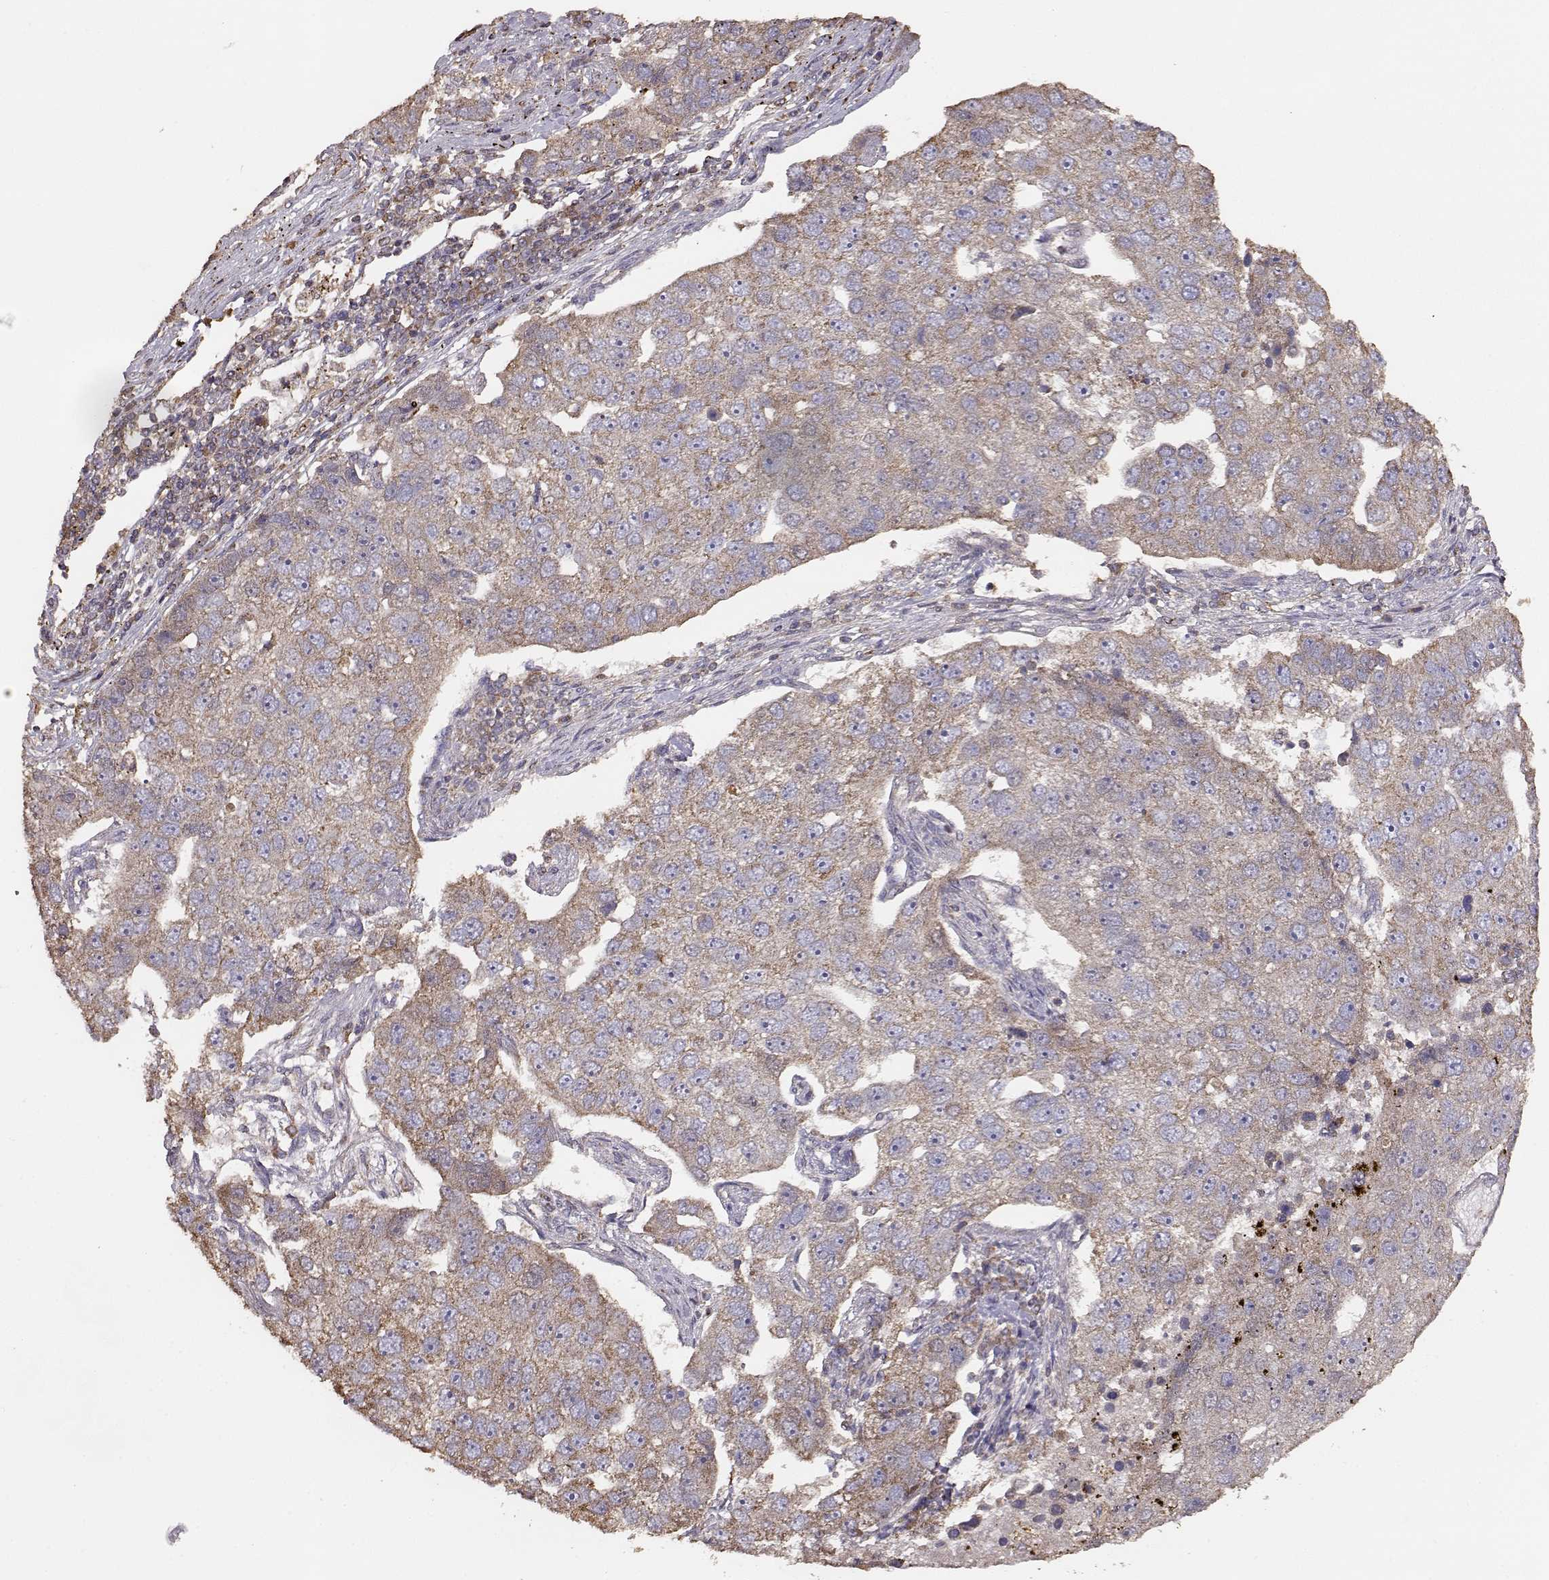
{"staining": {"intensity": "moderate", "quantity": ">75%", "location": "cytoplasmic/membranous"}, "tissue": "pancreatic cancer", "cell_type": "Tumor cells", "image_type": "cancer", "snomed": [{"axis": "morphology", "description": "Adenocarcinoma, NOS"}, {"axis": "topography", "description": "Pancreas"}], "caption": "IHC of pancreatic adenocarcinoma shows medium levels of moderate cytoplasmic/membranous staining in approximately >75% of tumor cells.", "gene": "TARS3", "patient": {"sex": "female", "age": 61}}